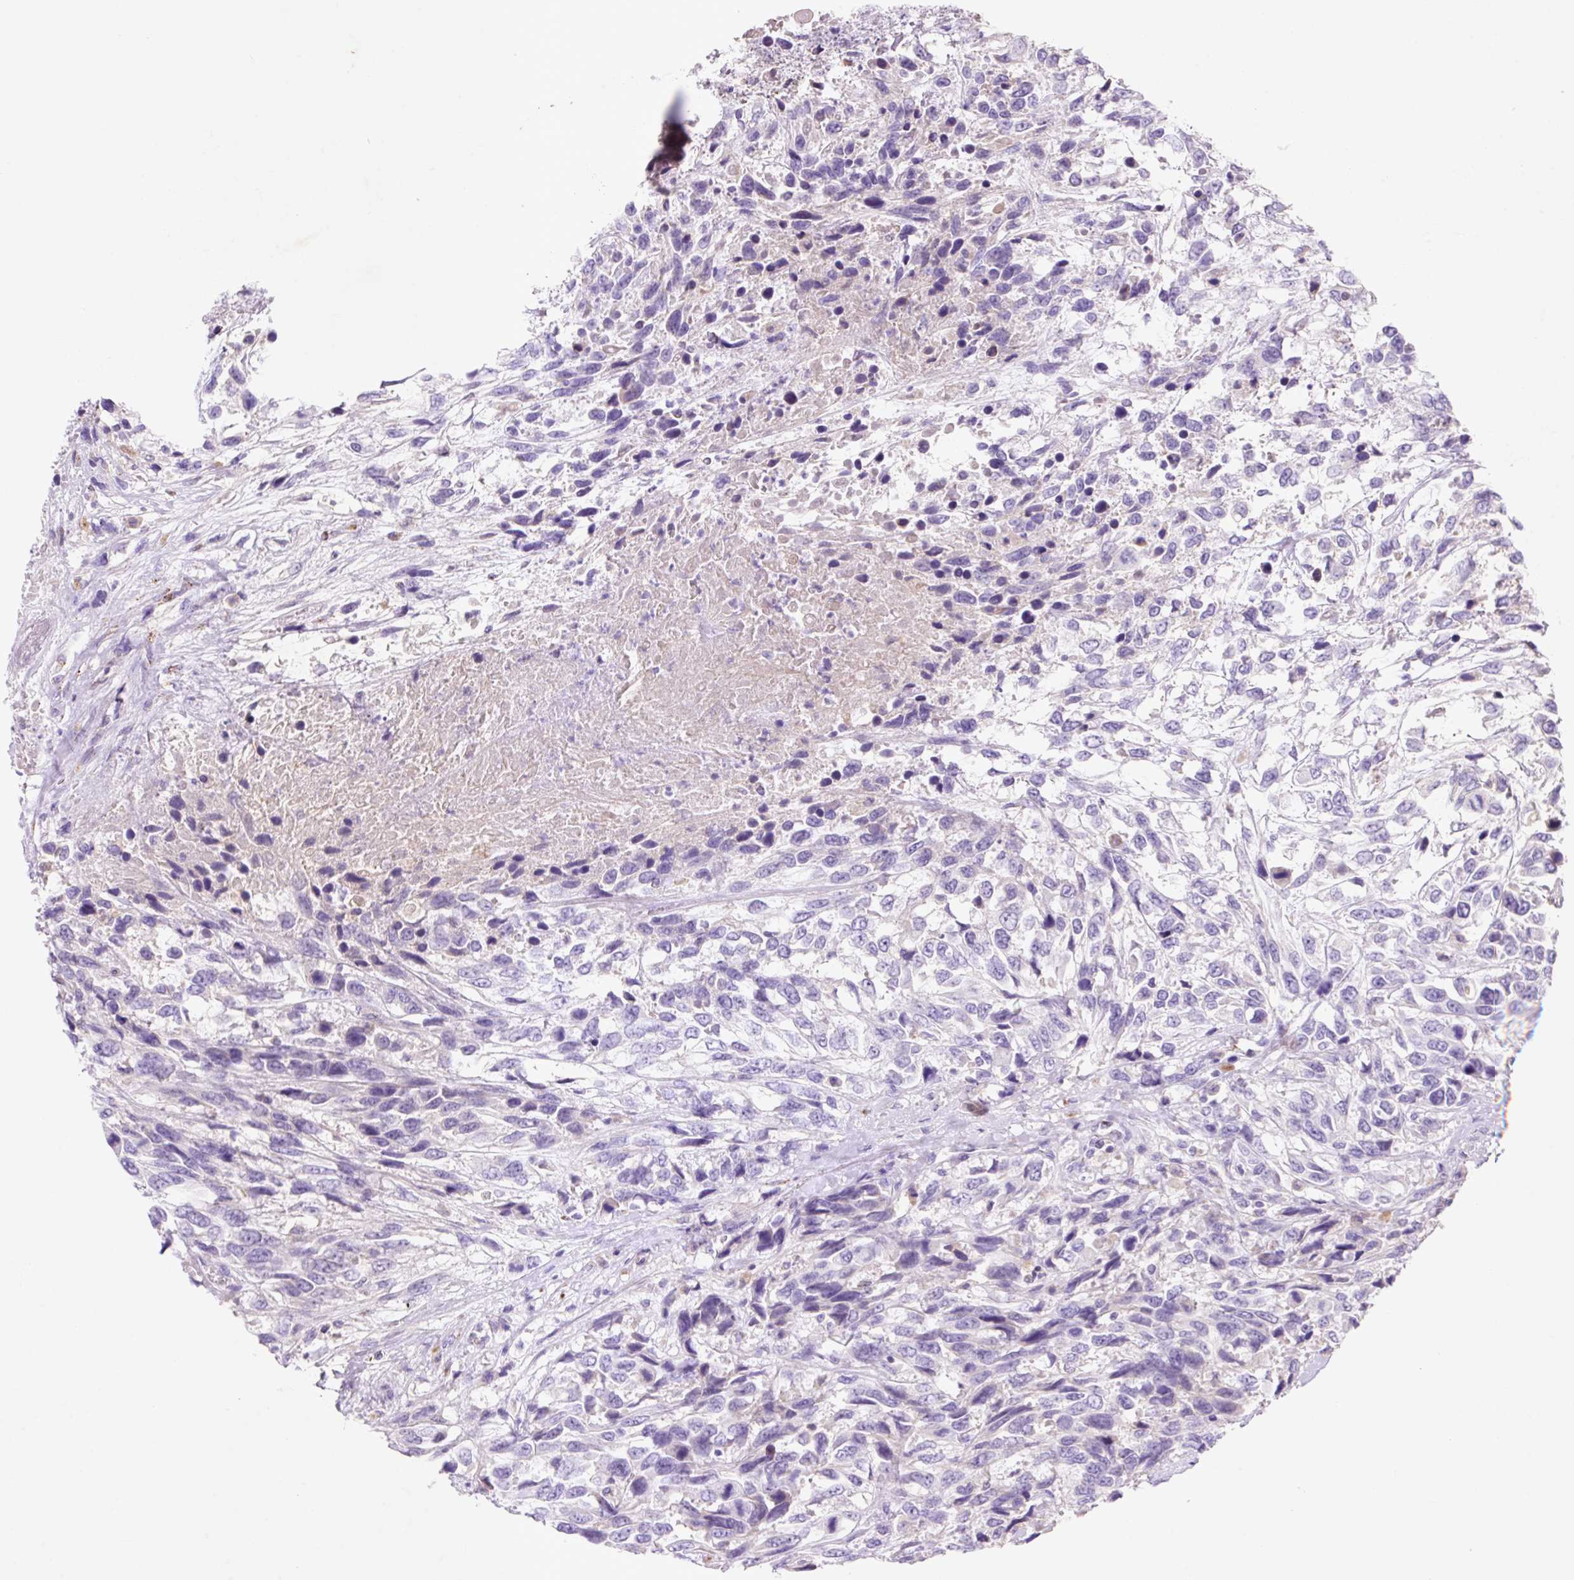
{"staining": {"intensity": "negative", "quantity": "none", "location": "none"}, "tissue": "urothelial cancer", "cell_type": "Tumor cells", "image_type": "cancer", "snomed": [{"axis": "morphology", "description": "Urothelial carcinoma, High grade"}, {"axis": "topography", "description": "Urinary bladder"}], "caption": "This micrograph is of urothelial carcinoma (high-grade) stained with immunohistochemistry to label a protein in brown with the nuclei are counter-stained blue. There is no positivity in tumor cells.", "gene": "HEXA", "patient": {"sex": "female", "age": 70}}